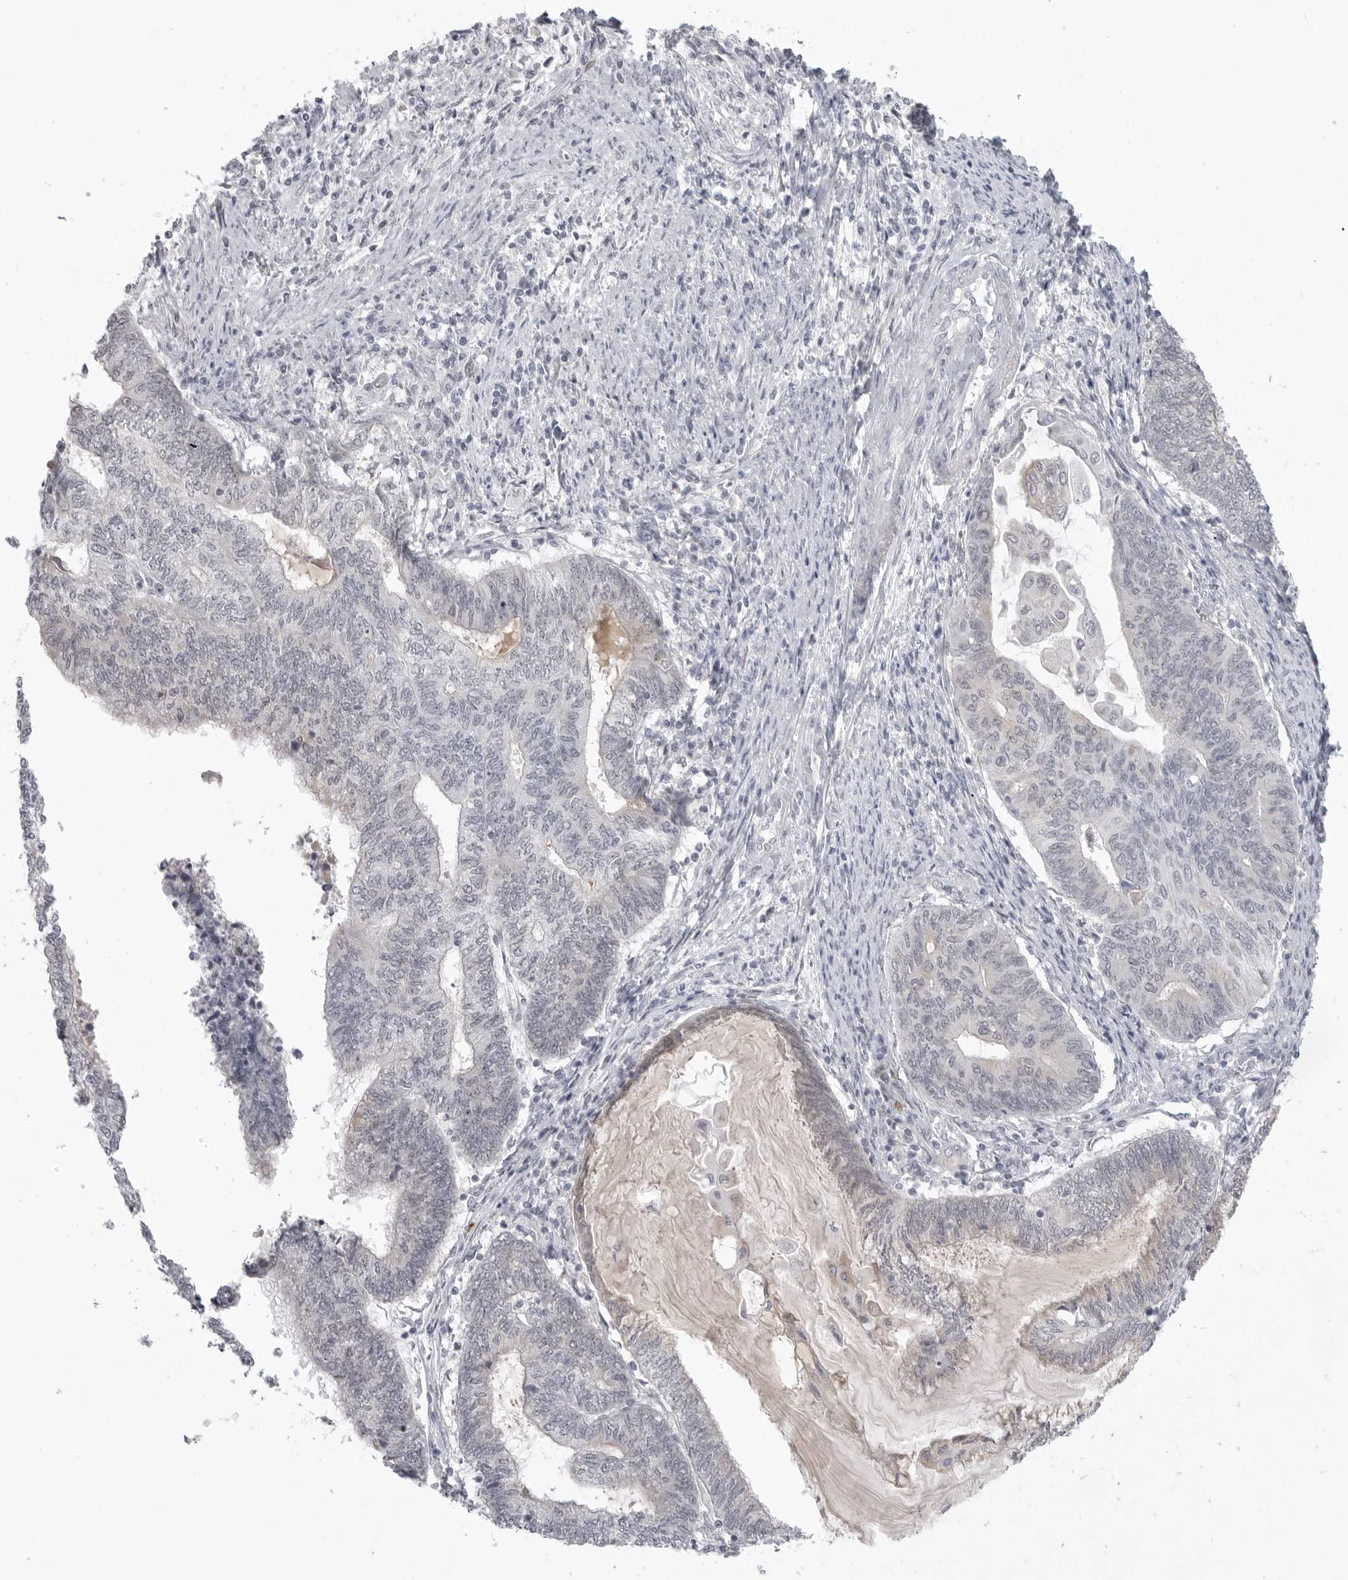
{"staining": {"intensity": "negative", "quantity": "none", "location": "none"}, "tissue": "endometrial cancer", "cell_type": "Tumor cells", "image_type": "cancer", "snomed": [{"axis": "morphology", "description": "Adenocarcinoma, NOS"}, {"axis": "topography", "description": "Uterus"}, {"axis": "topography", "description": "Endometrium"}], "caption": "Tumor cells are negative for brown protein staining in endometrial cancer (adenocarcinoma).", "gene": "TCTN3", "patient": {"sex": "female", "age": 70}}